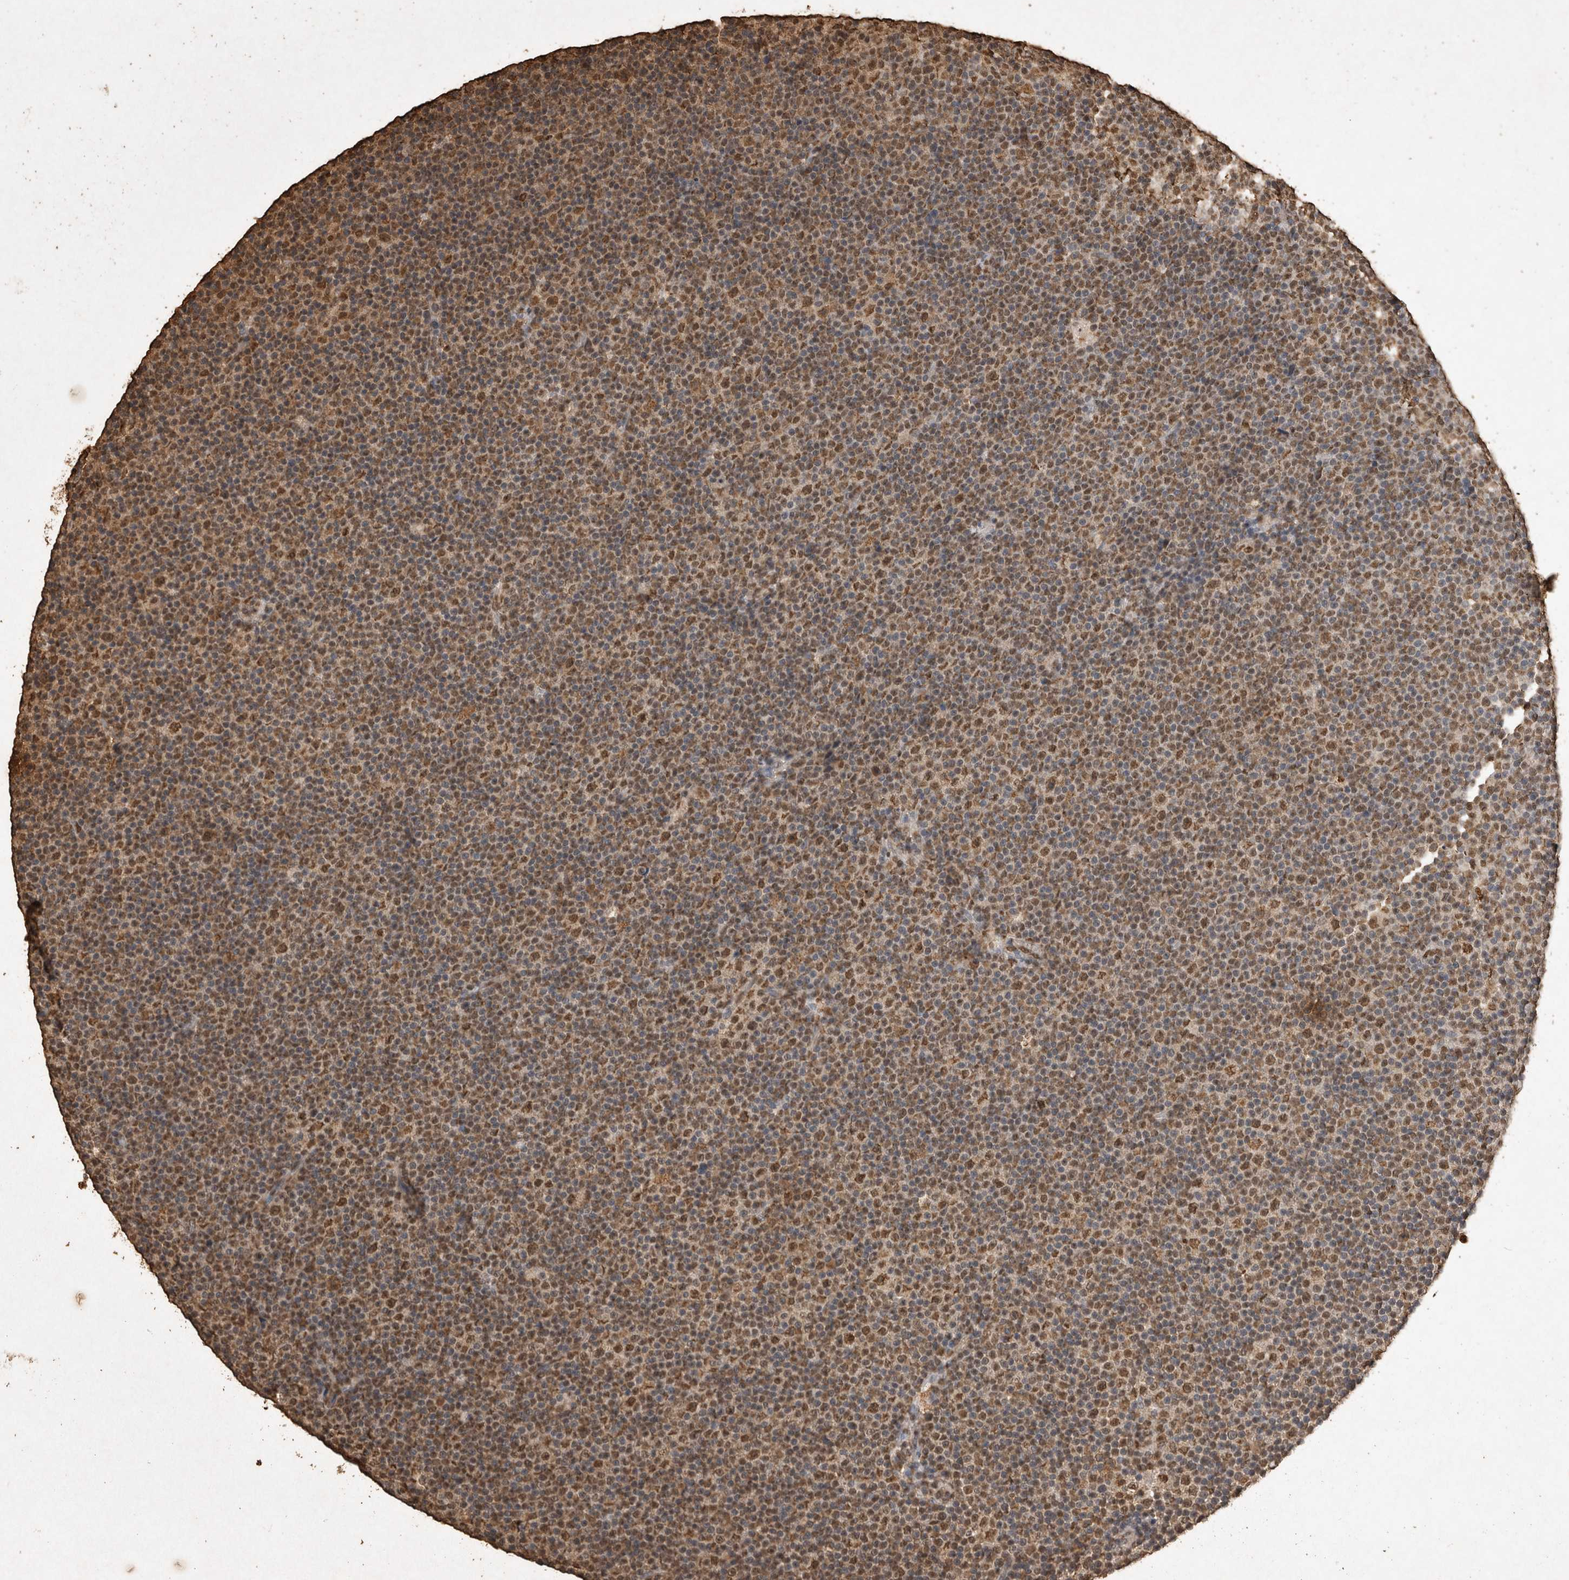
{"staining": {"intensity": "moderate", "quantity": "25%-75%", "location": "nuclear"}, "tissue": "lymphoma", "cell_type": "Tumor cells", "image_type": "cancer", "snomed": [{"axis": "morphology", "description": "Malignant lymphoma, non-Hodgkin's type, Low grade"}, {"axis": "topography", "description": "Lymph node"}], "caption": "A brown stain highlights moderate nuclear positivity of a protein in human lymphoma tumor cells.", "gene": "OAS2", "patient": {"sex": "female", "age": 67}}